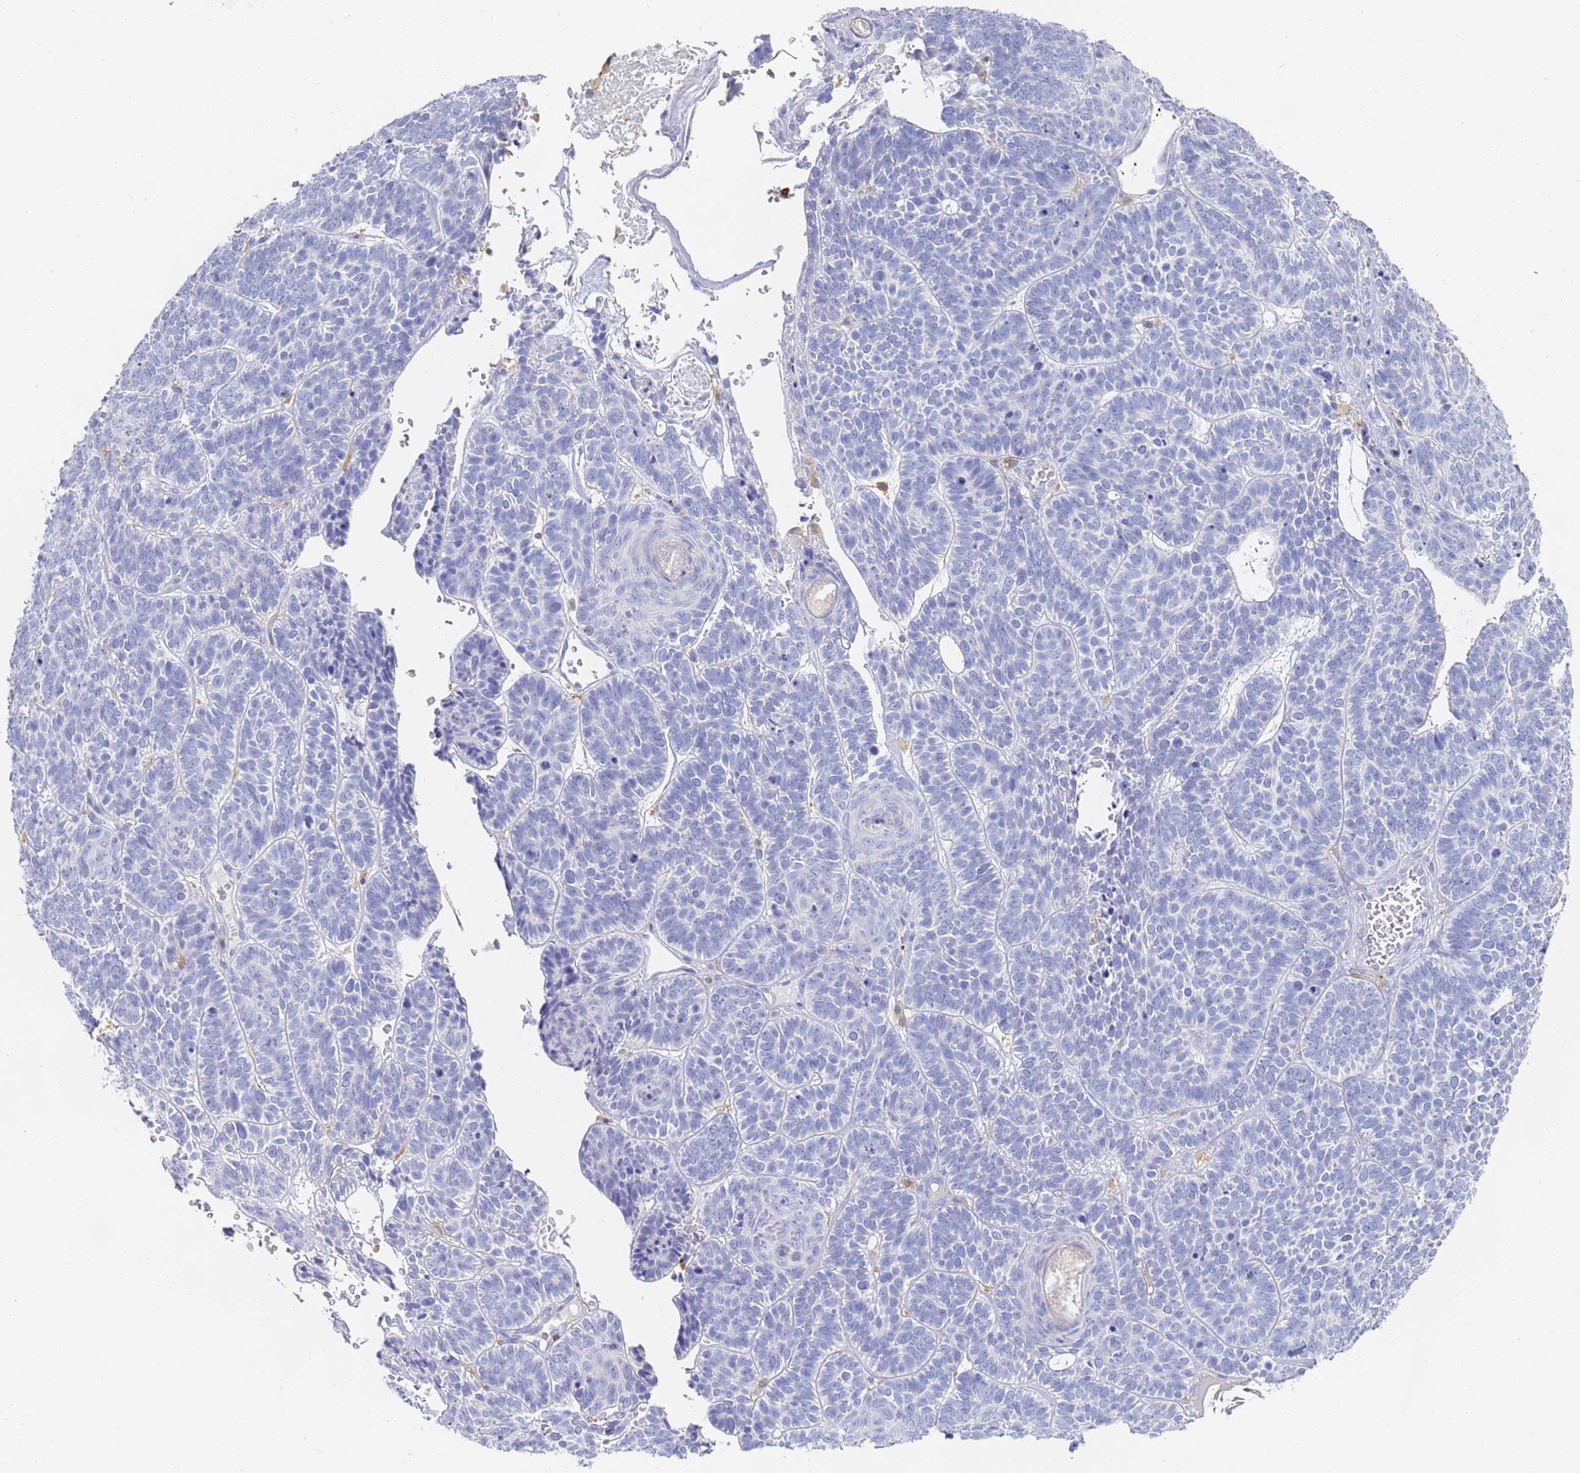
{"staining": {"intensity": "negative", "quantity": "none", "location": "none"}, "tissue": "skin cancer", "cell_type": "Tumor cells", "image_type": "cancer", "snomed": [{"axis": "morphology", "description": "Basal cell carcinoma"}, {"axis": "topography", "description": "Skin"}], "caption": "Human skin cancer stained for a protein using immunohistochemistry exhibits no expression in tumor cells.", "gene": "BIN2", "patient": {"sex": "male", "age": 85}}